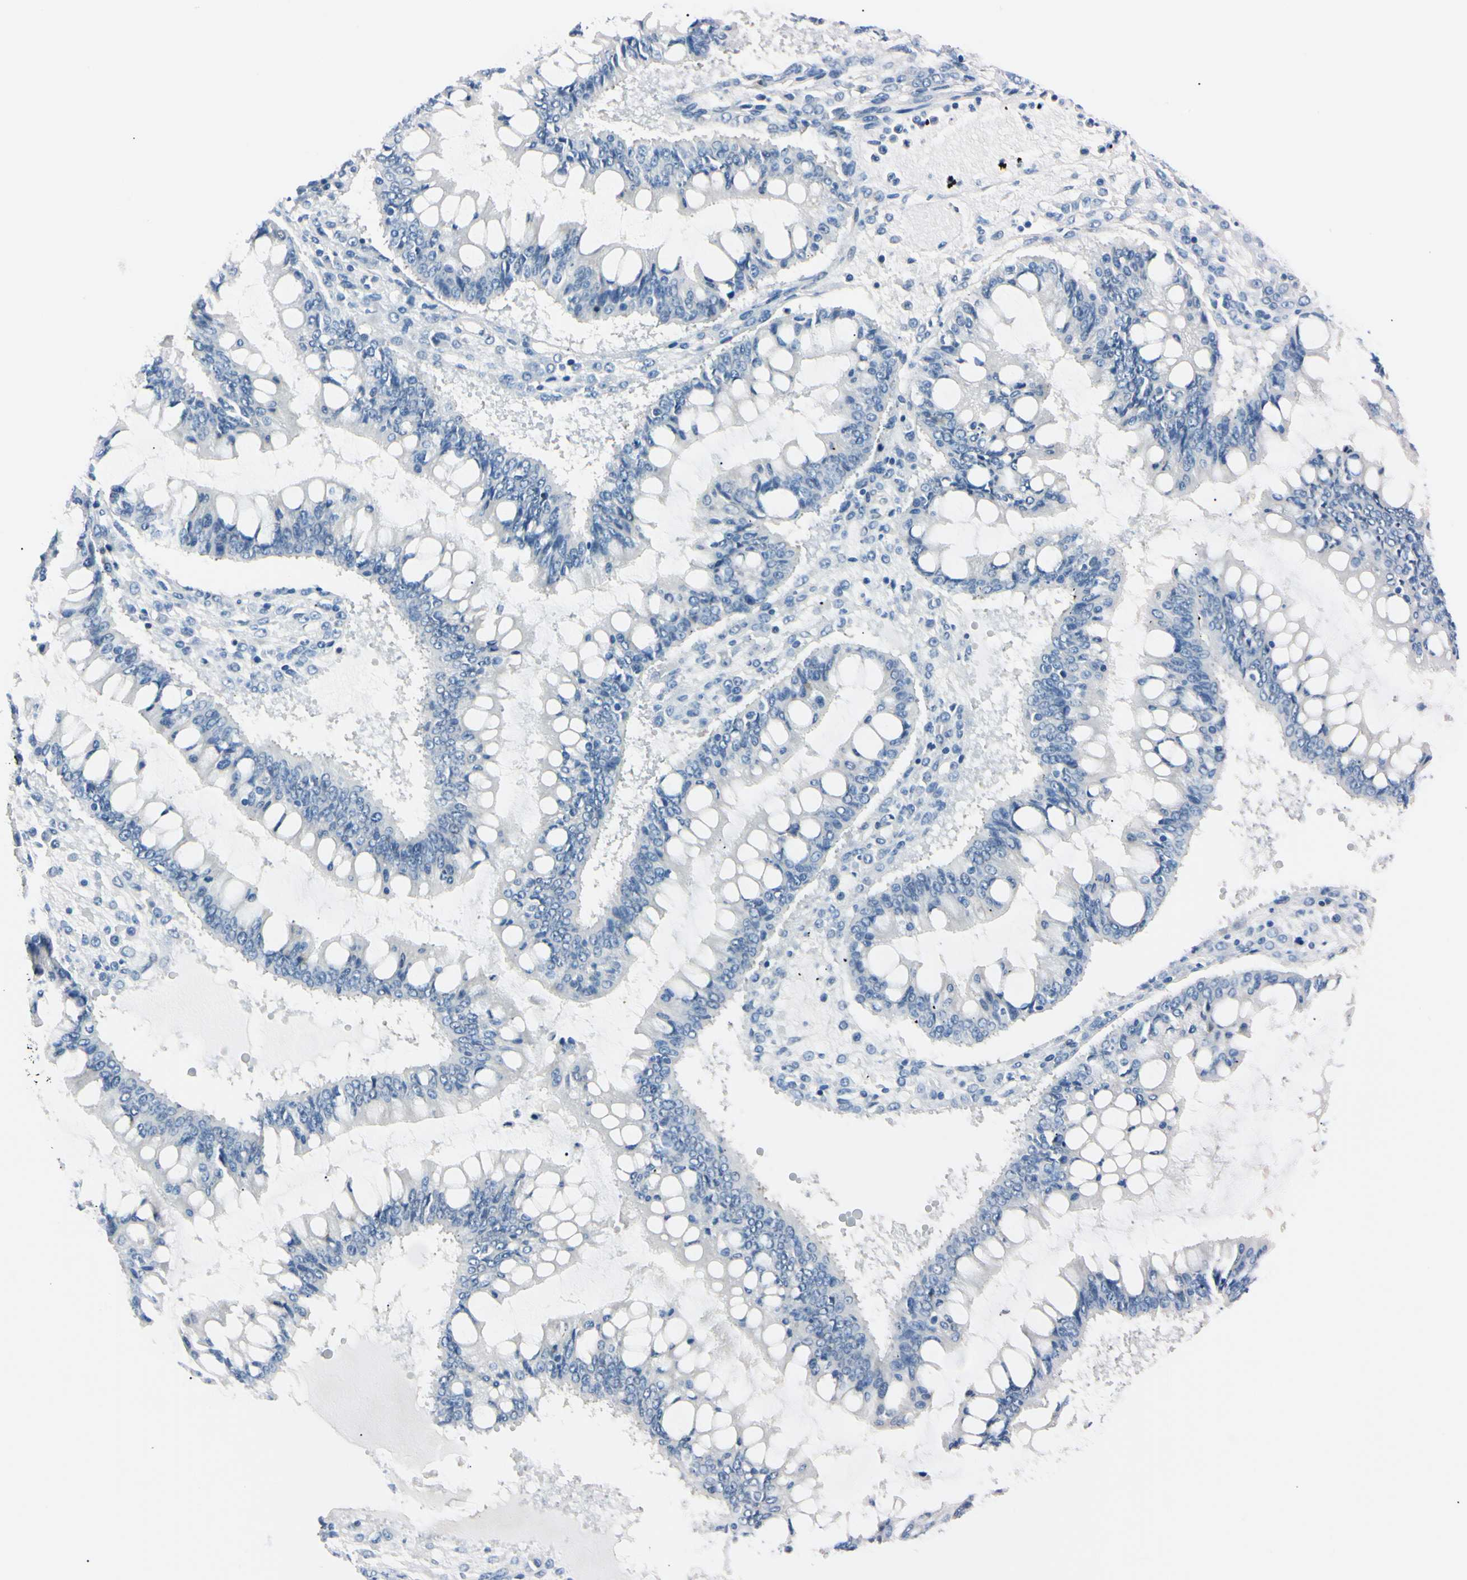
{"staining": {"intensity": "negative", "quantity": "none", "location": "none"}, "tissue": "ovarian cancer", "cell_type": "Tumor cells", "image_type": "cancer", "snomed": [{"axis": "morphology", "description": "Cystadenocarcinoma, mucinous, NOS"}, {"axis": "topography", "description": "Ovary"}], "caption": "Ovarian cancer stained for a protein using IHC exhibits no positivity tumor cells.", "gene": "C1orf174", "patient": {"sex": "female", "age": 73}}